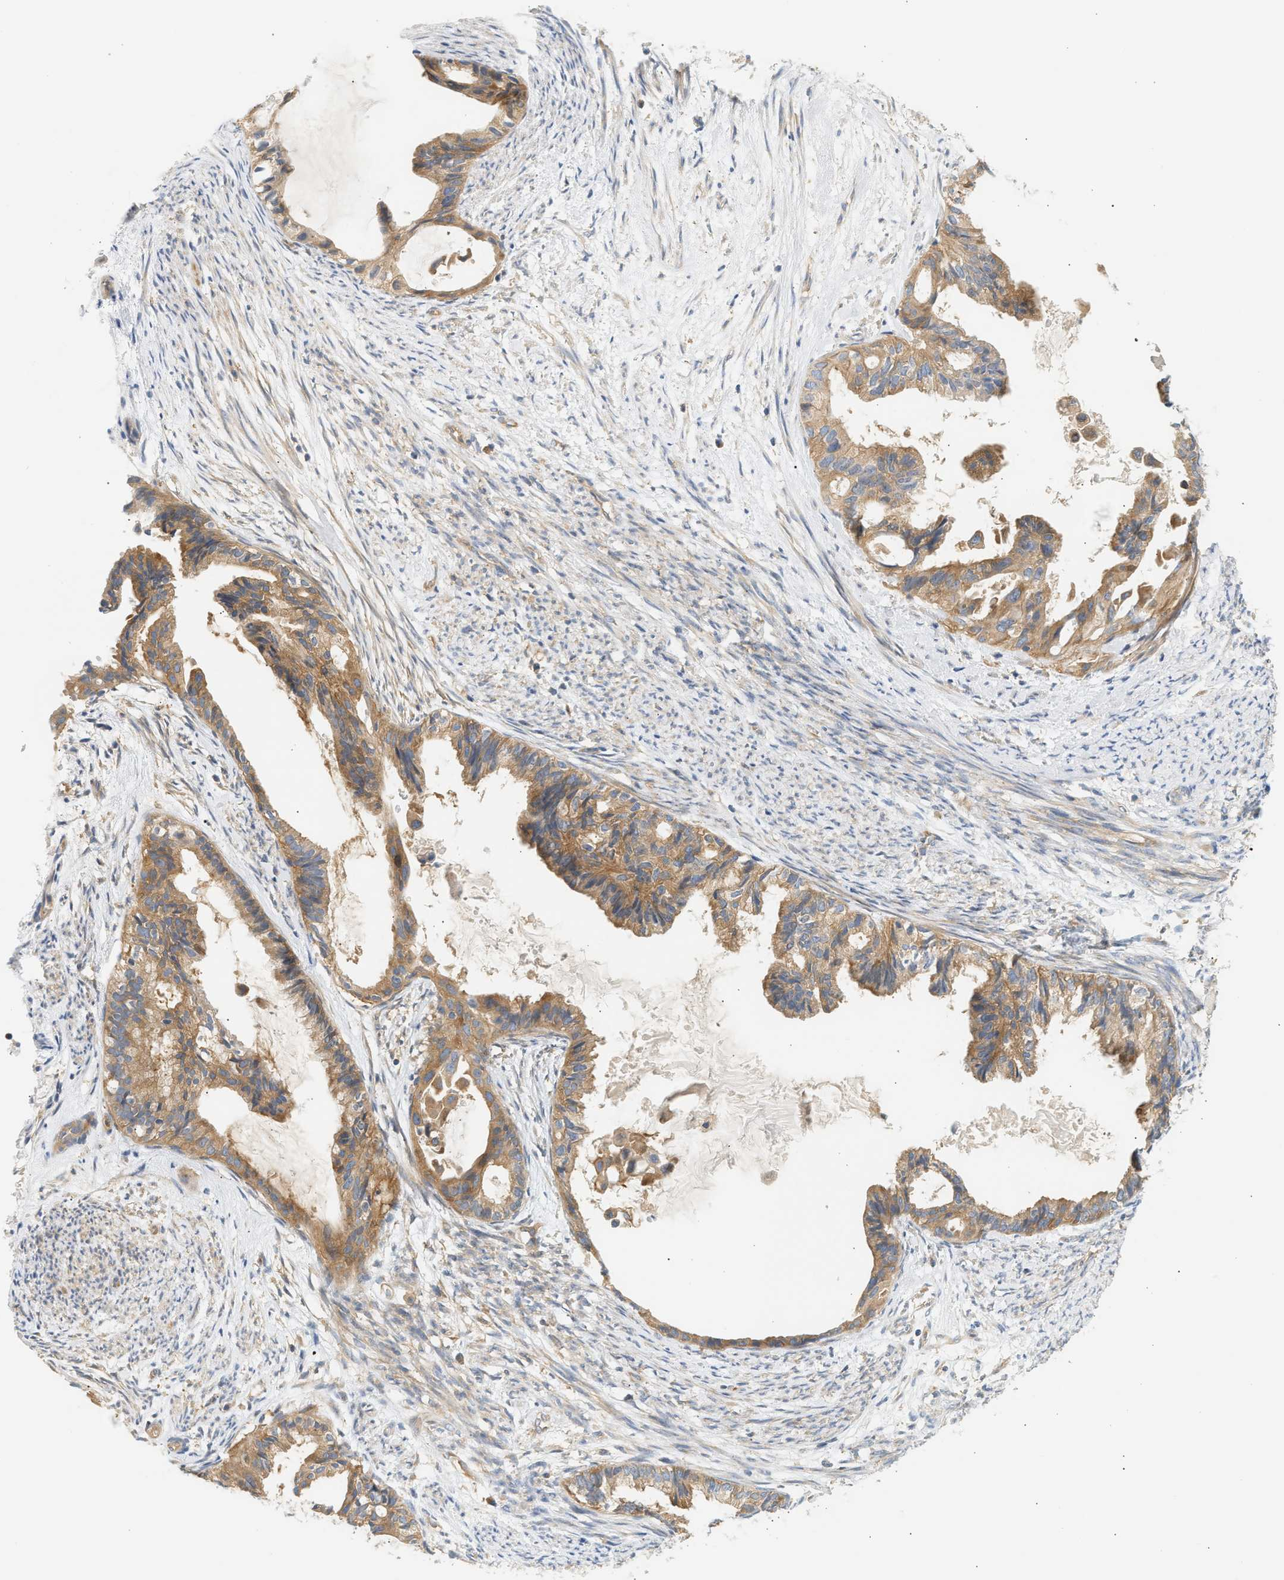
{"staining": {"intensity": "moderate", "quantity": ">75%", "location": "cytoplasmic/membranous"}, "tissue": "cervical cancer", "cell_type": "Tumor cells", "image_type": "cancer", "snomed": [{"axis": "morphology", "description": "Normal tissue, NOS"}, {"axis": "morphology", "description": "Adenocarcinoma, NOS"}, {"axis": "topography", "description": "Cervix"}, {"axis": "topography", "description": "Endometrium"}], "caption": "Protein expression analysis of adenocarcinoma (cervical) reveals moderate cytoplasmic/membranous staining in about >75% of tumor cells.", "gene": "PAFAH1B1", "patient": {"sex": "female", "age": 86}}